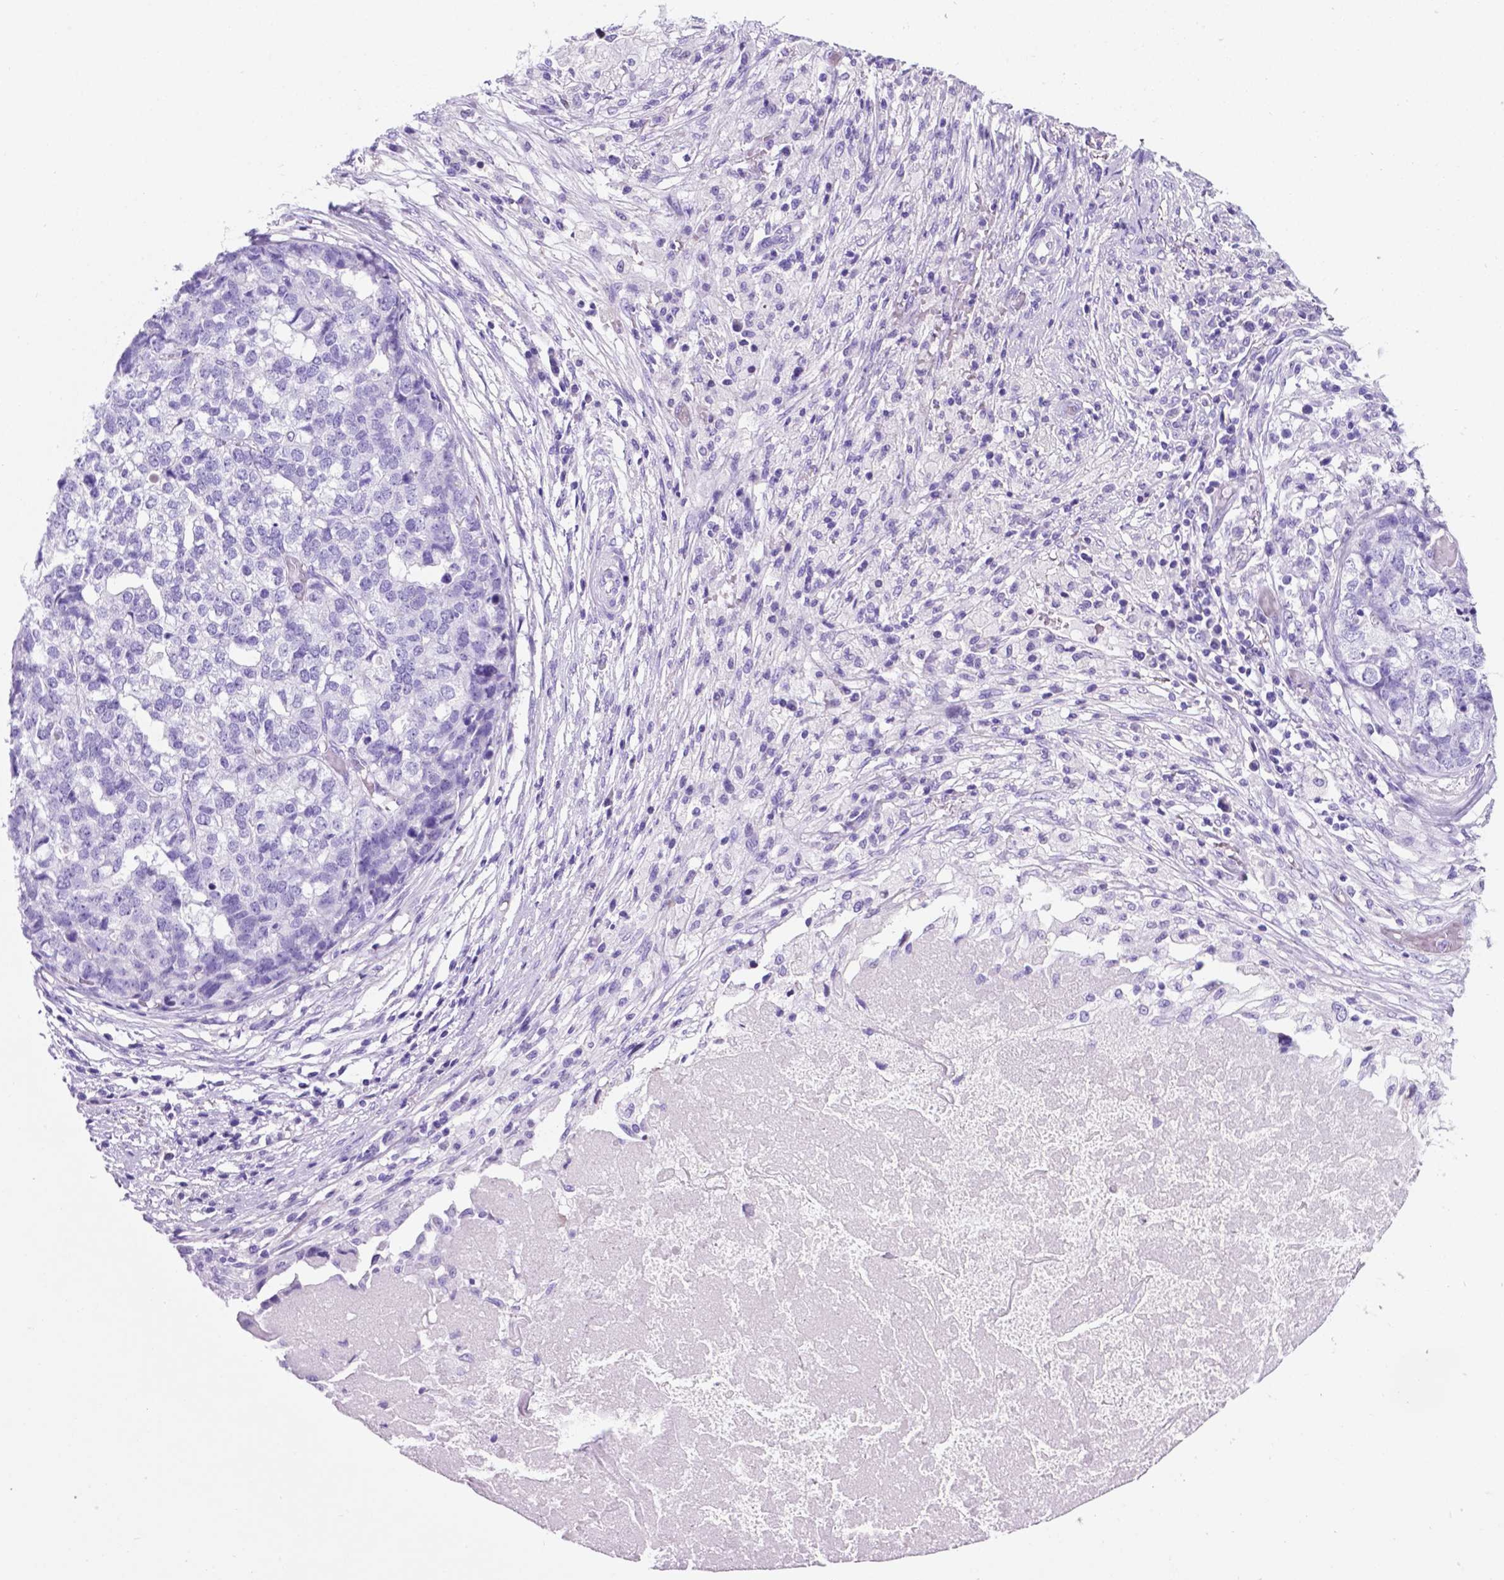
{"staining": {"intensity": "negative", "quantity": "none", "location": "none"}, "tissue": "stomach cancer", "cell_type": "Tumor cells", "image_type": "cancer", "snomed": [{"axis": "morphology", "description": "Adenocarcinoma, NOS"}, {"axis": "topography", "description": "Stomach"}], "caption": "There is no significant expression in tumor cells of stomach cancer (adenocarcinoma).", "gene": "C17orf107", "patient": {"sex": "male", "age": 69}}